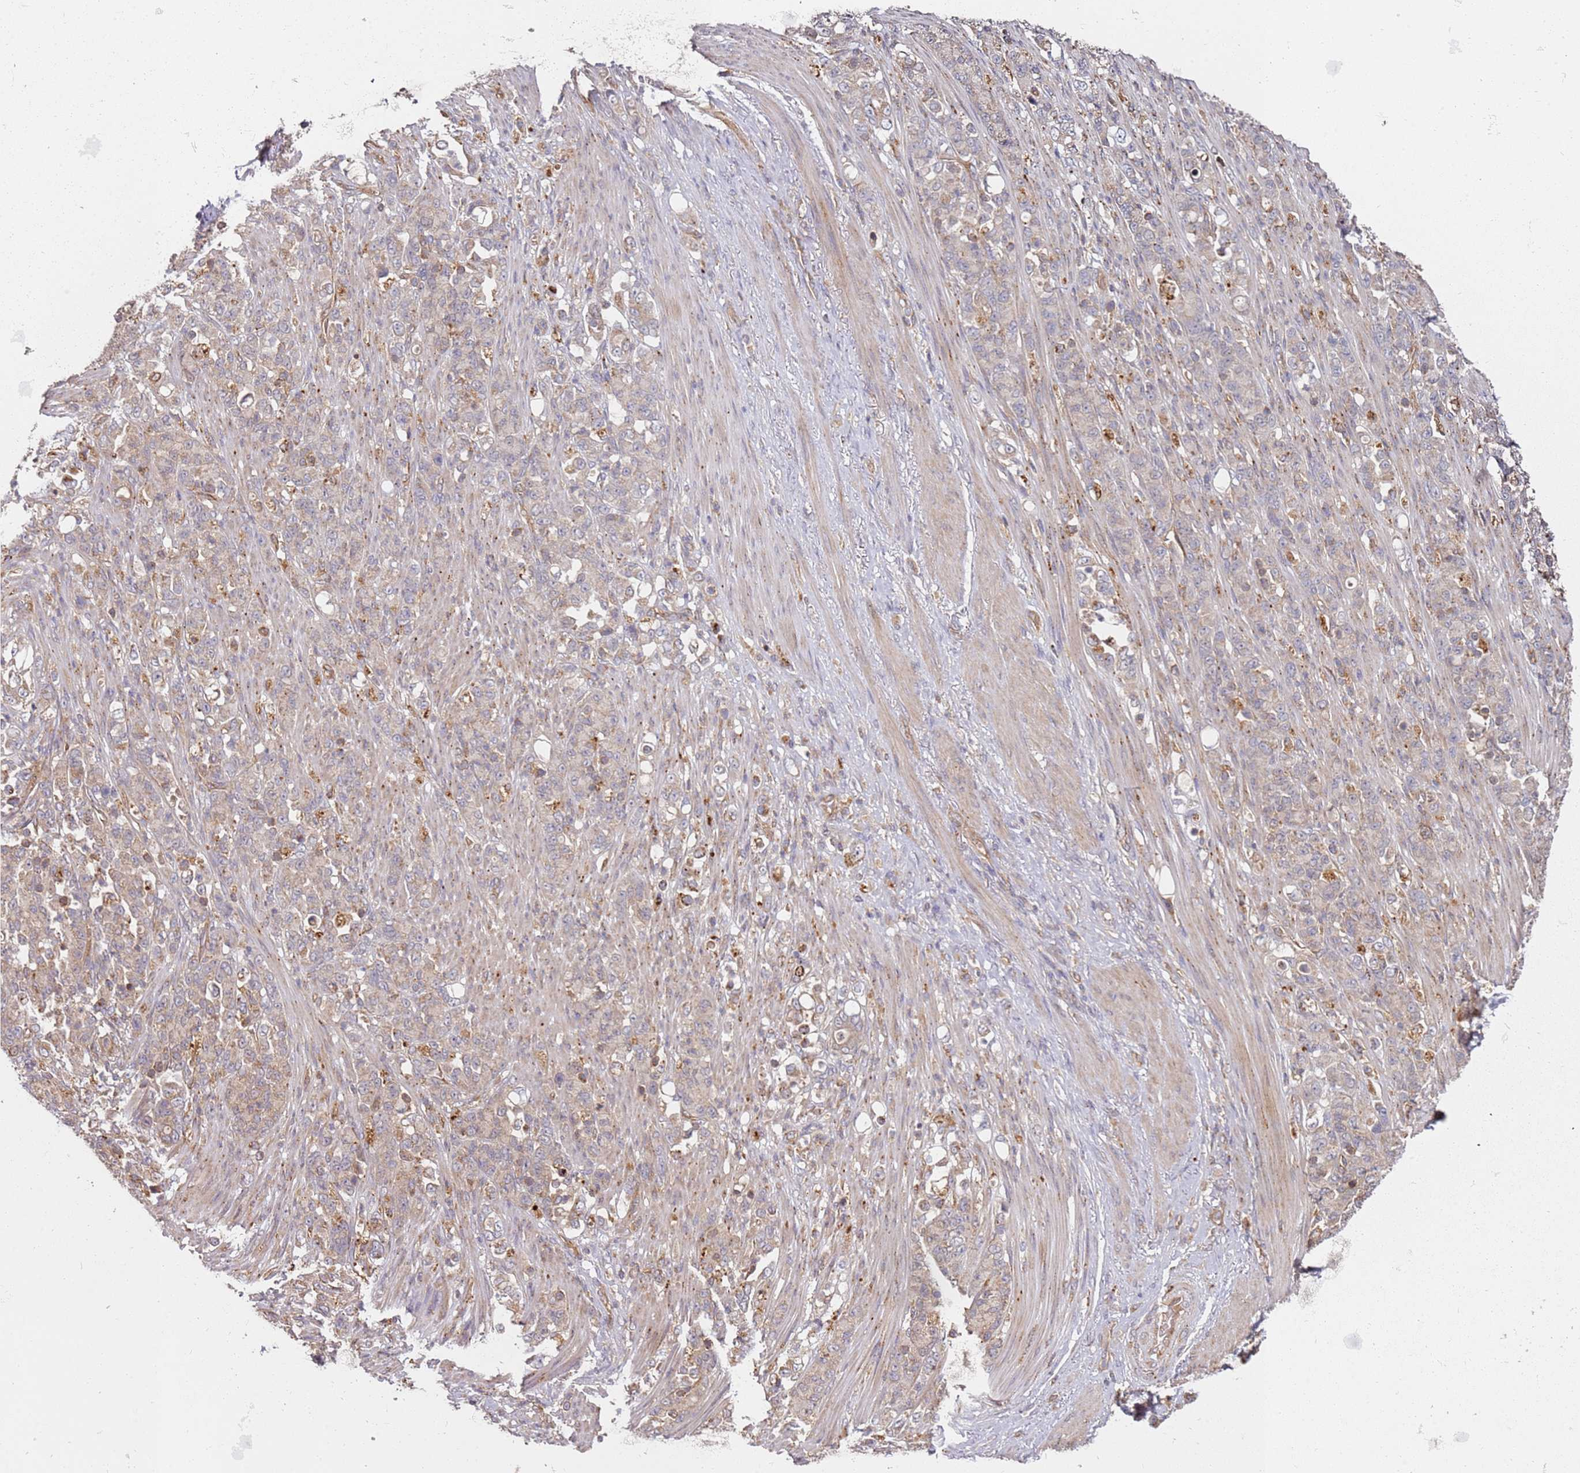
{"staining": {"intensity": "weak", "quantity": "<25%", "location": "cytoplasmic/membranous"}, "tissue": "stomach cancer", "cell_type": "Tumor cells", "image_type": "cancer", "snomed": [{"axis": "morphology", "description": "Normal tissue, NOS"}, {"axis": "morphology", "description": "Adenocarcinoma, NOS"}, {"axis": "topography", "description": "Stomach"}], "caption": "DAB immunohistochemical staining of stomach cancer shows no significant positivity in tumor cells. (DAB (3,3'-diaminobenzidine) immunohistochemistry (IHC), high magnification).", "gene": "SCGB2B2", "patient": {"sex": "female", "age": 79}}